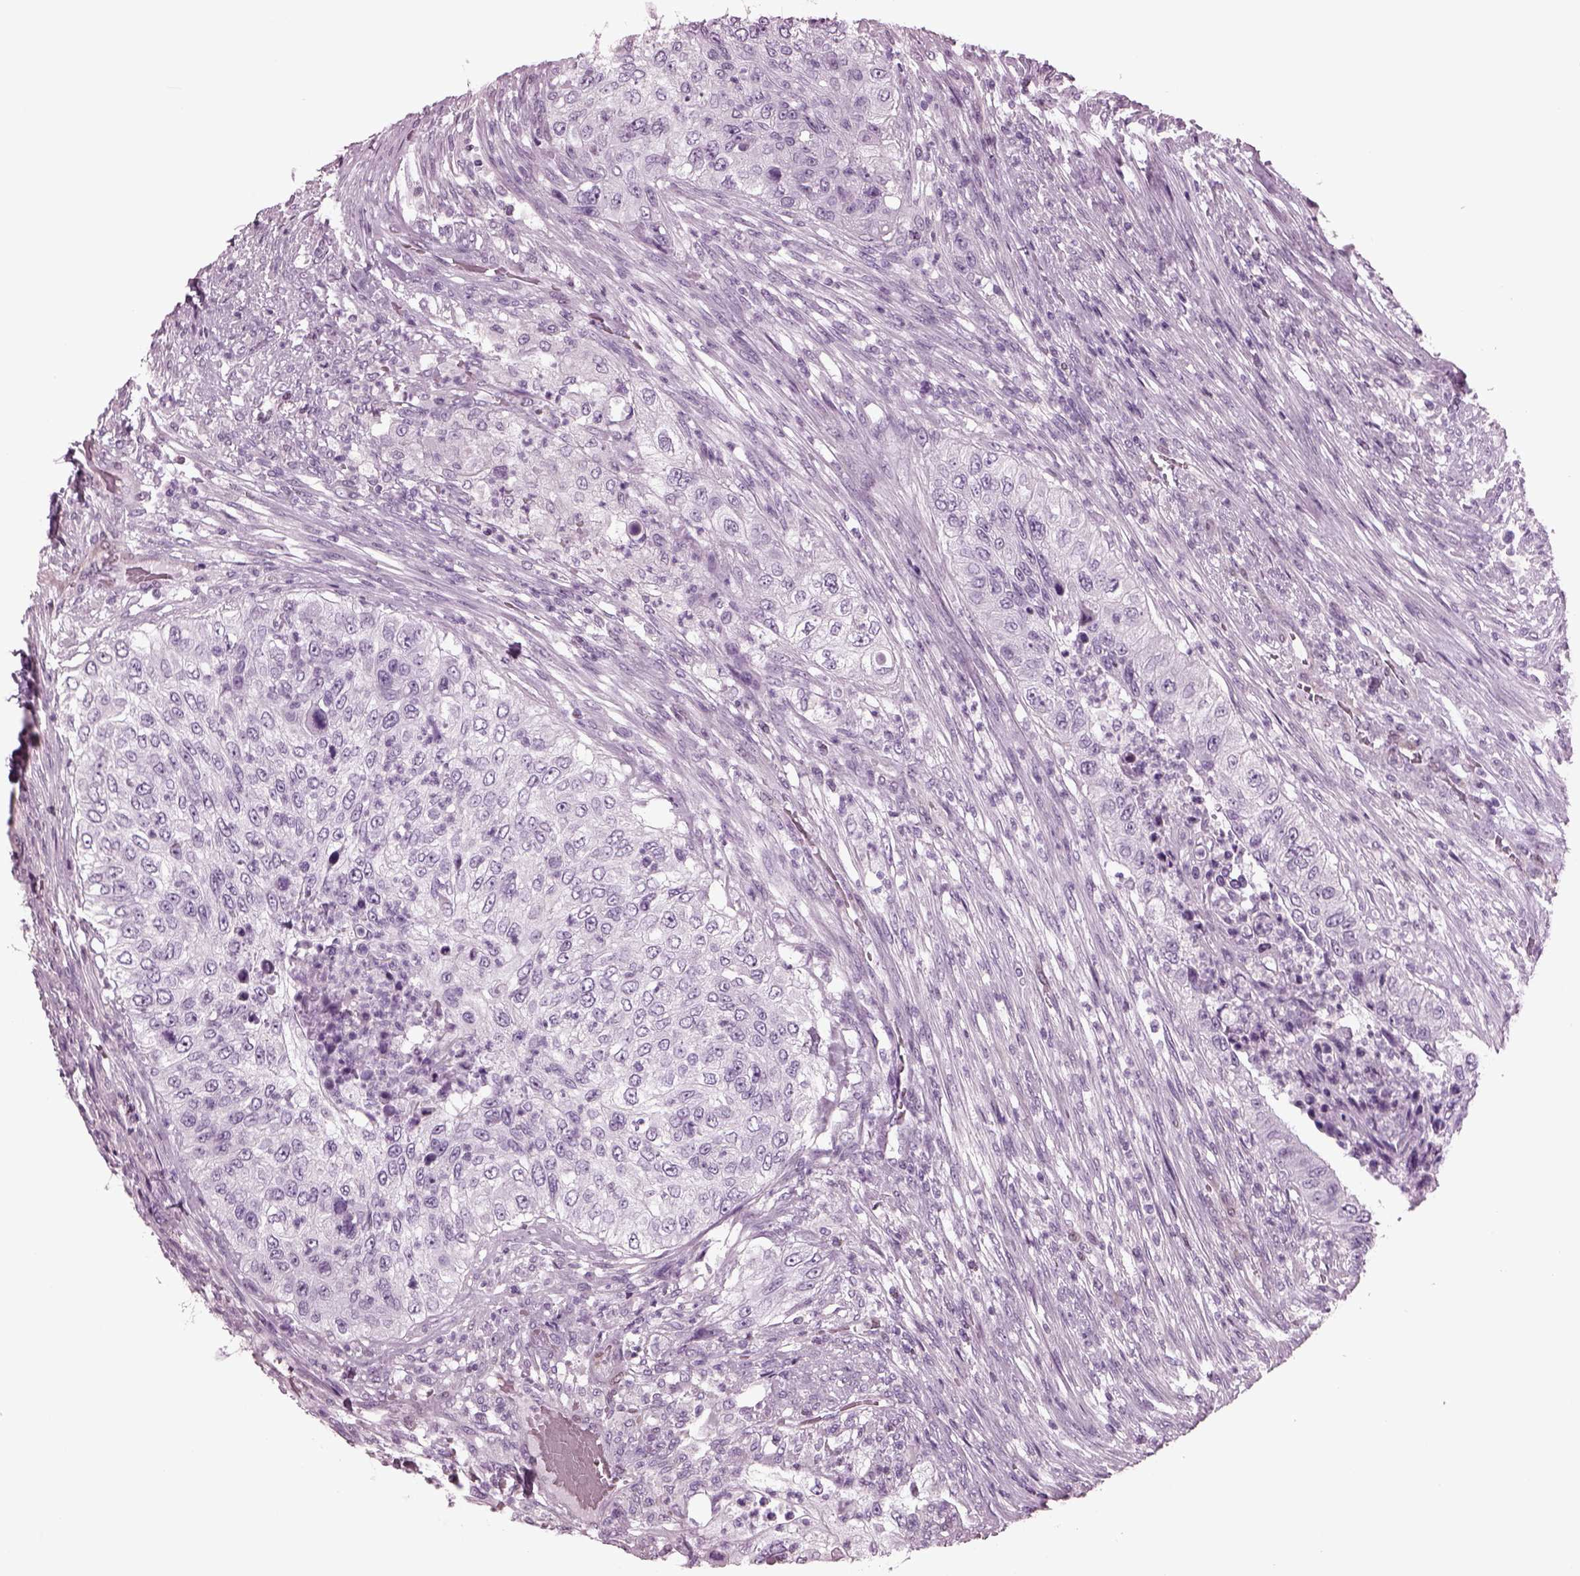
{"staining": {"intensity": "negative", "quantity": "none", "location": "none"}, "tissue": "urothelial cancer", "cell_type": "Tumor cells", "image_type": "cancer", "snomed": [{"axis": "morphology", "description": "Urothelial carcinoma, High grade"}, {"axis": "topography", "description": "Urinary bladder"}], "caption": "Protein analysis of urothelial carcinoma (high-grade) displays no significant staining in tumor cells. (Immunohistochemistry (ihc), brightfield microscopy, high magnification).", "gene": "TPPP2", "patient": {"sex": "female", "age": 60}}